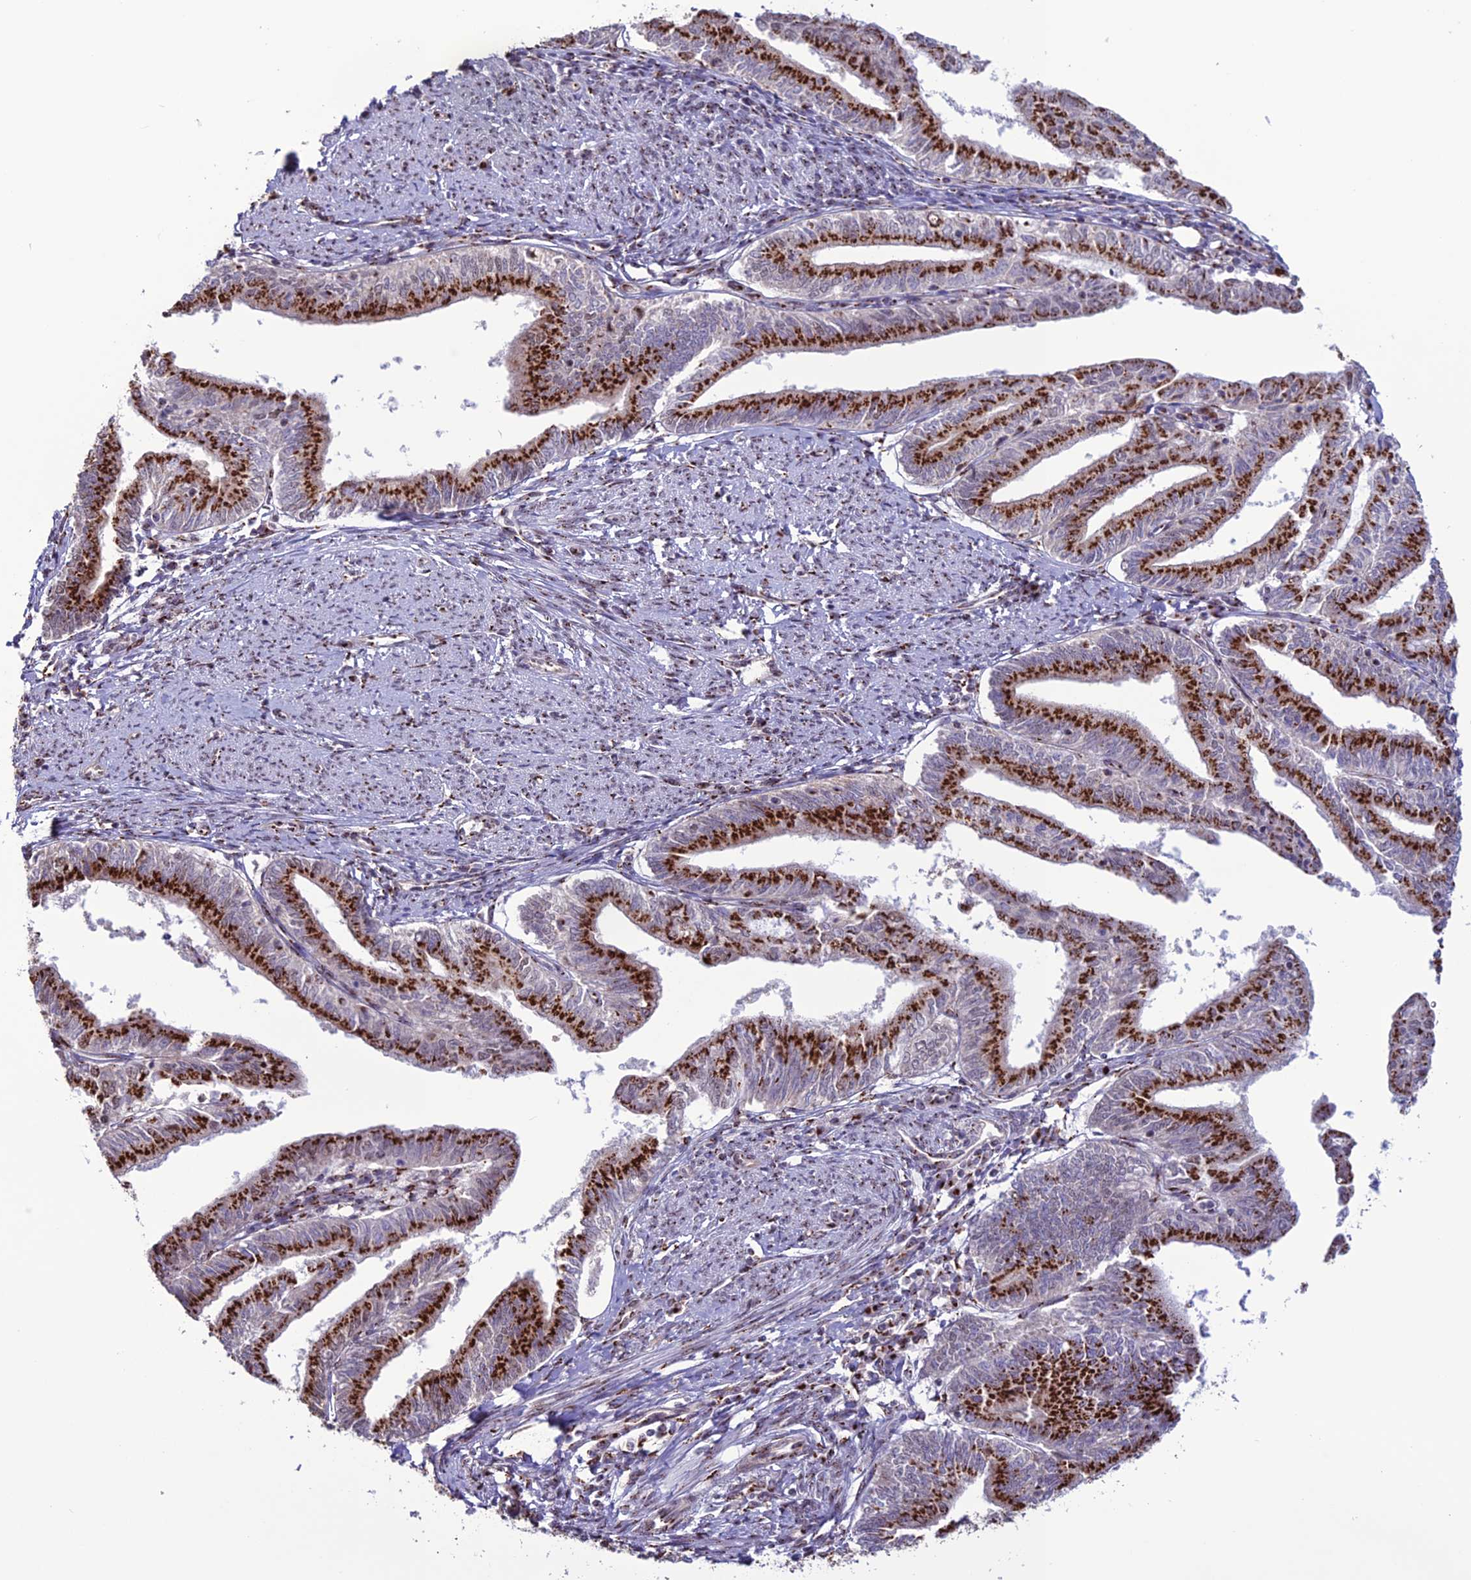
{"staining": {"intensity": "strong", "quantity": ">75%", "location": "cytoplasmic/membranous"}, "tissue": "endometrial cancer", "cell_type": "Tumor cells", "image_type": "cancer", "snomed": [{"axis": "morphology", "description": "Adenocarcinoma, NOS"}, {"axis": "topography", "description": "Endometrium"}], "caption": "Strong cytoplasmic/membranous staining is identified in about >75% of tumor cells in endometrial cancer (adenocarcinoma).", "gene": "PLEKHA4", "patient": {"sex": "female", "age": 66}}